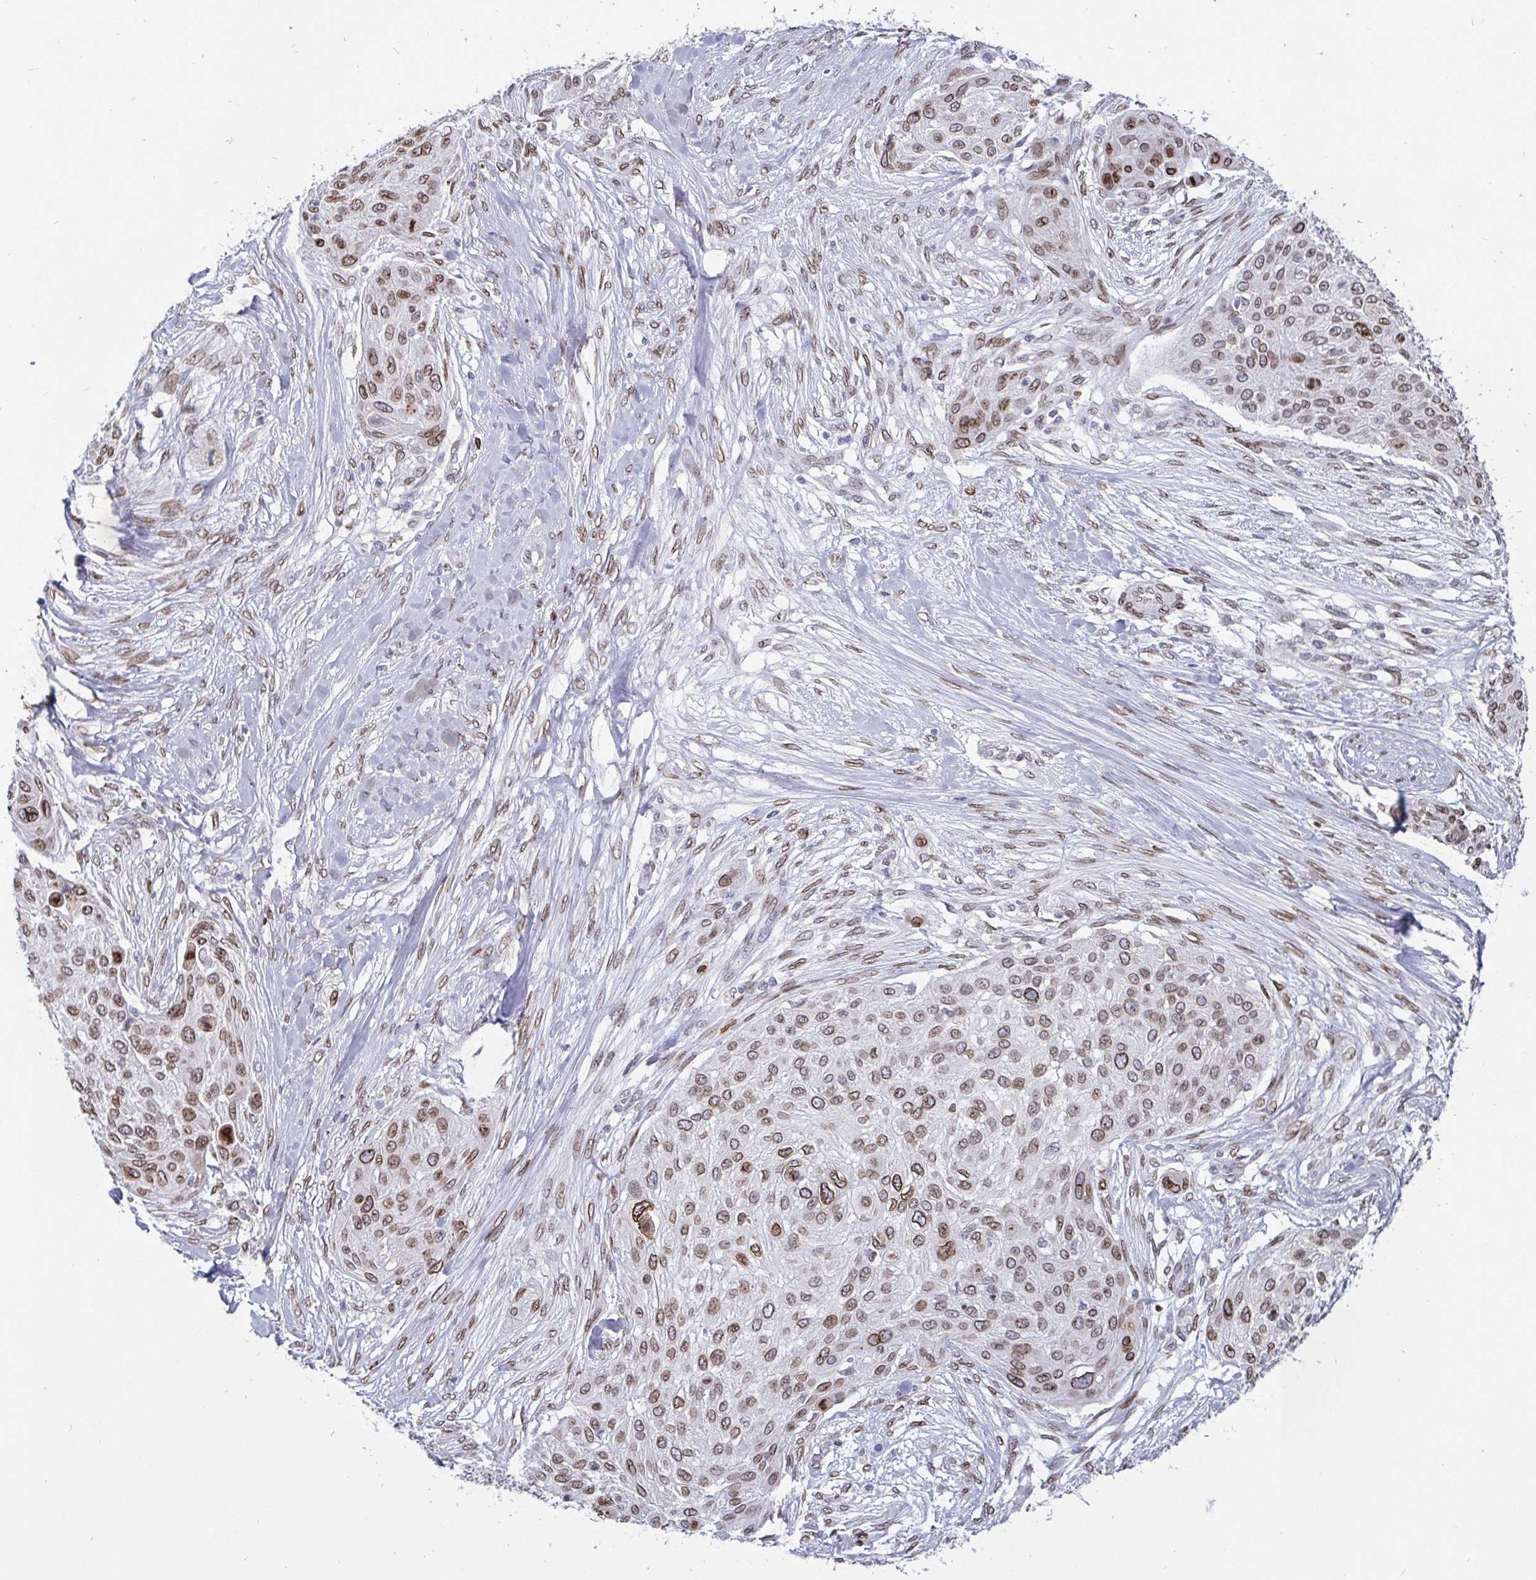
{"staining": {"intensity": "moderate", "quantity": "25%-75%", "location": "cytoplasmic/membranous,nuclear"}, "tissue": "skin cancer", "cell_type": "Tumor cells", "image_type": "cancer", "snomed": [{"axis": "morphology", "description": "Squamous cell carcinoma, NOS"}, {"axis": "topography", "description": "Skin"}], "caption": "Moderate cytoplasmic/membranous and nuclear protein expression is seen in approximately 25%-75% of tumor cells in skin cancer.", "gene": "EMD", "patient": {"sex": "female", "age": 87}}